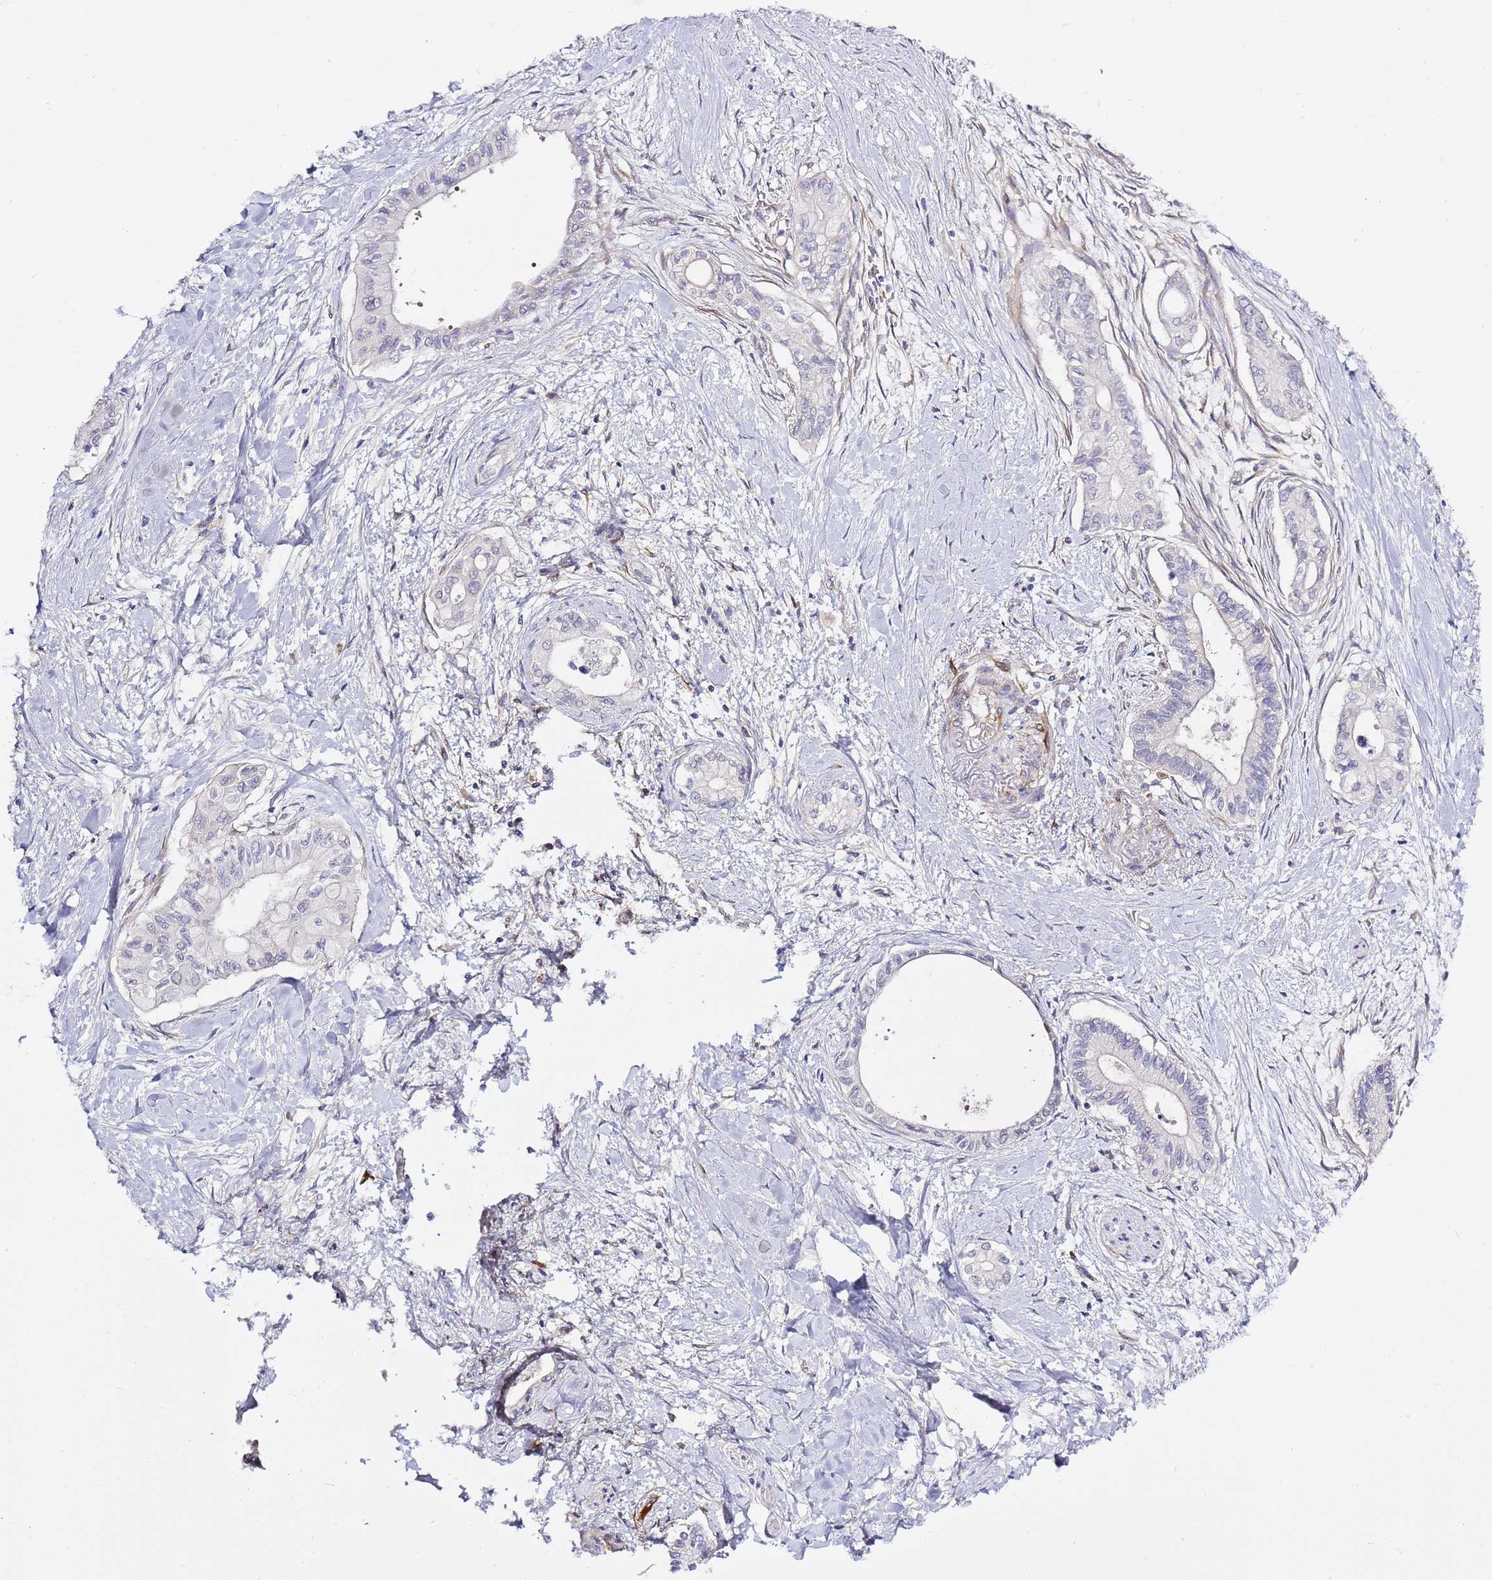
{"staining": {"intensity": "negative", "quantity": "none", "location": "none"}, "tissue": "pancreatic cancer", "cell_type": "Tumor cells", "image_type": "cancer", "snomed": [{"axis": "morphology", "description": "Adenocarcinoma, NOS"}, {"axis": "topography", "description": "Pancreas"}], "caption": "Tumor cells are negative for brown protein staining in pancreatic adenocarcinoma. (DAB (3,3'-diaminobenzidine) IHC, high magnification).", "gene": "RFK", "patient": {"sex": "male", "age": 78}}